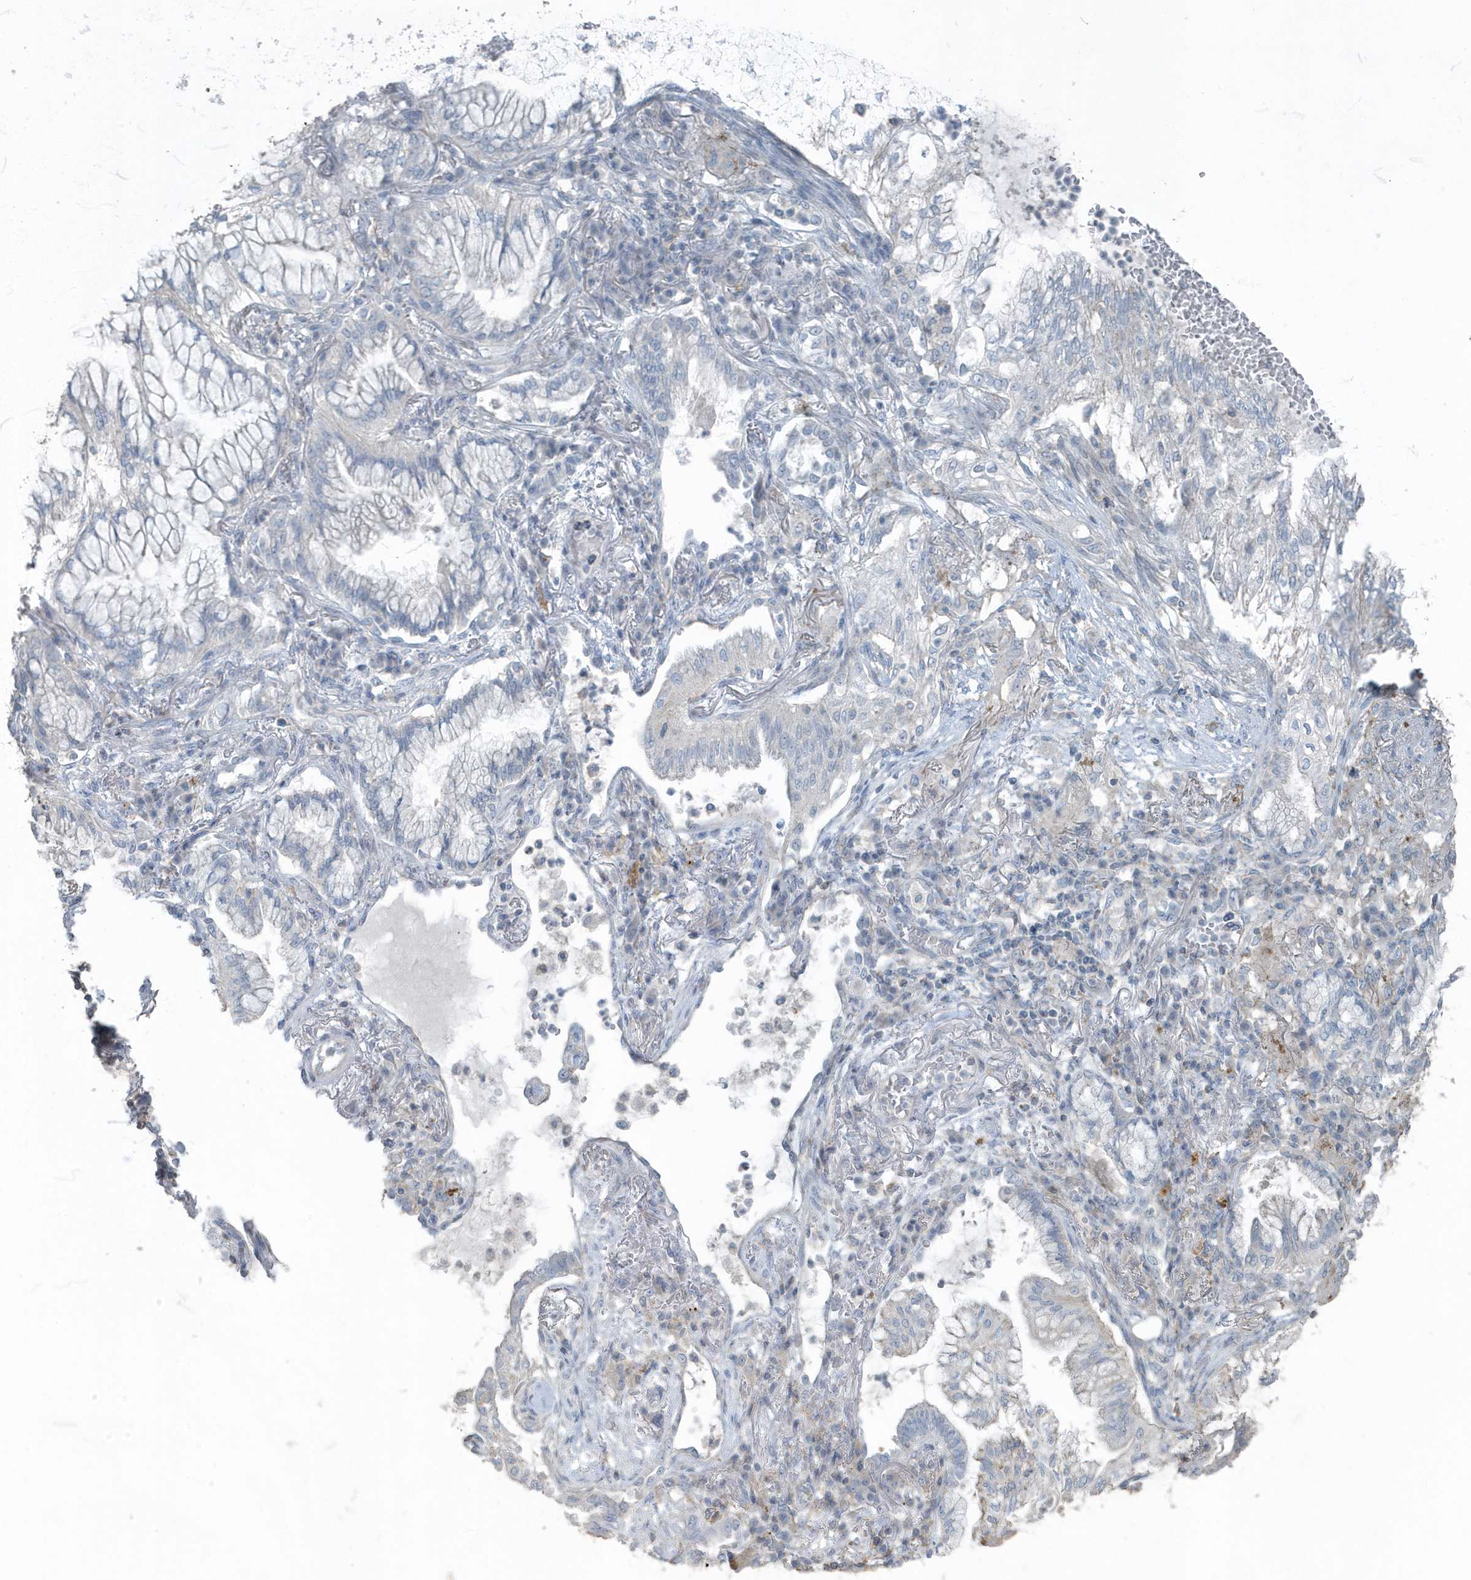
{"staining": {"intensity": "negative", "quantity": "none", "location": "none"}, "tissue": "lung cancer", "cell_type": "Tumor cells", "image_type": "cancer", "snomed": [{"axis": "morphology", "description": "Adenocarcinoma, NOS"}, {"axis": "topography", "description": "Lung"}], "caption": "The histopathology image exhibits no significant positivity in tumor cells of adenocarcinoma (lung).", "gene": "ACTC1", "patient": {"sex": "female", "age": 70}}